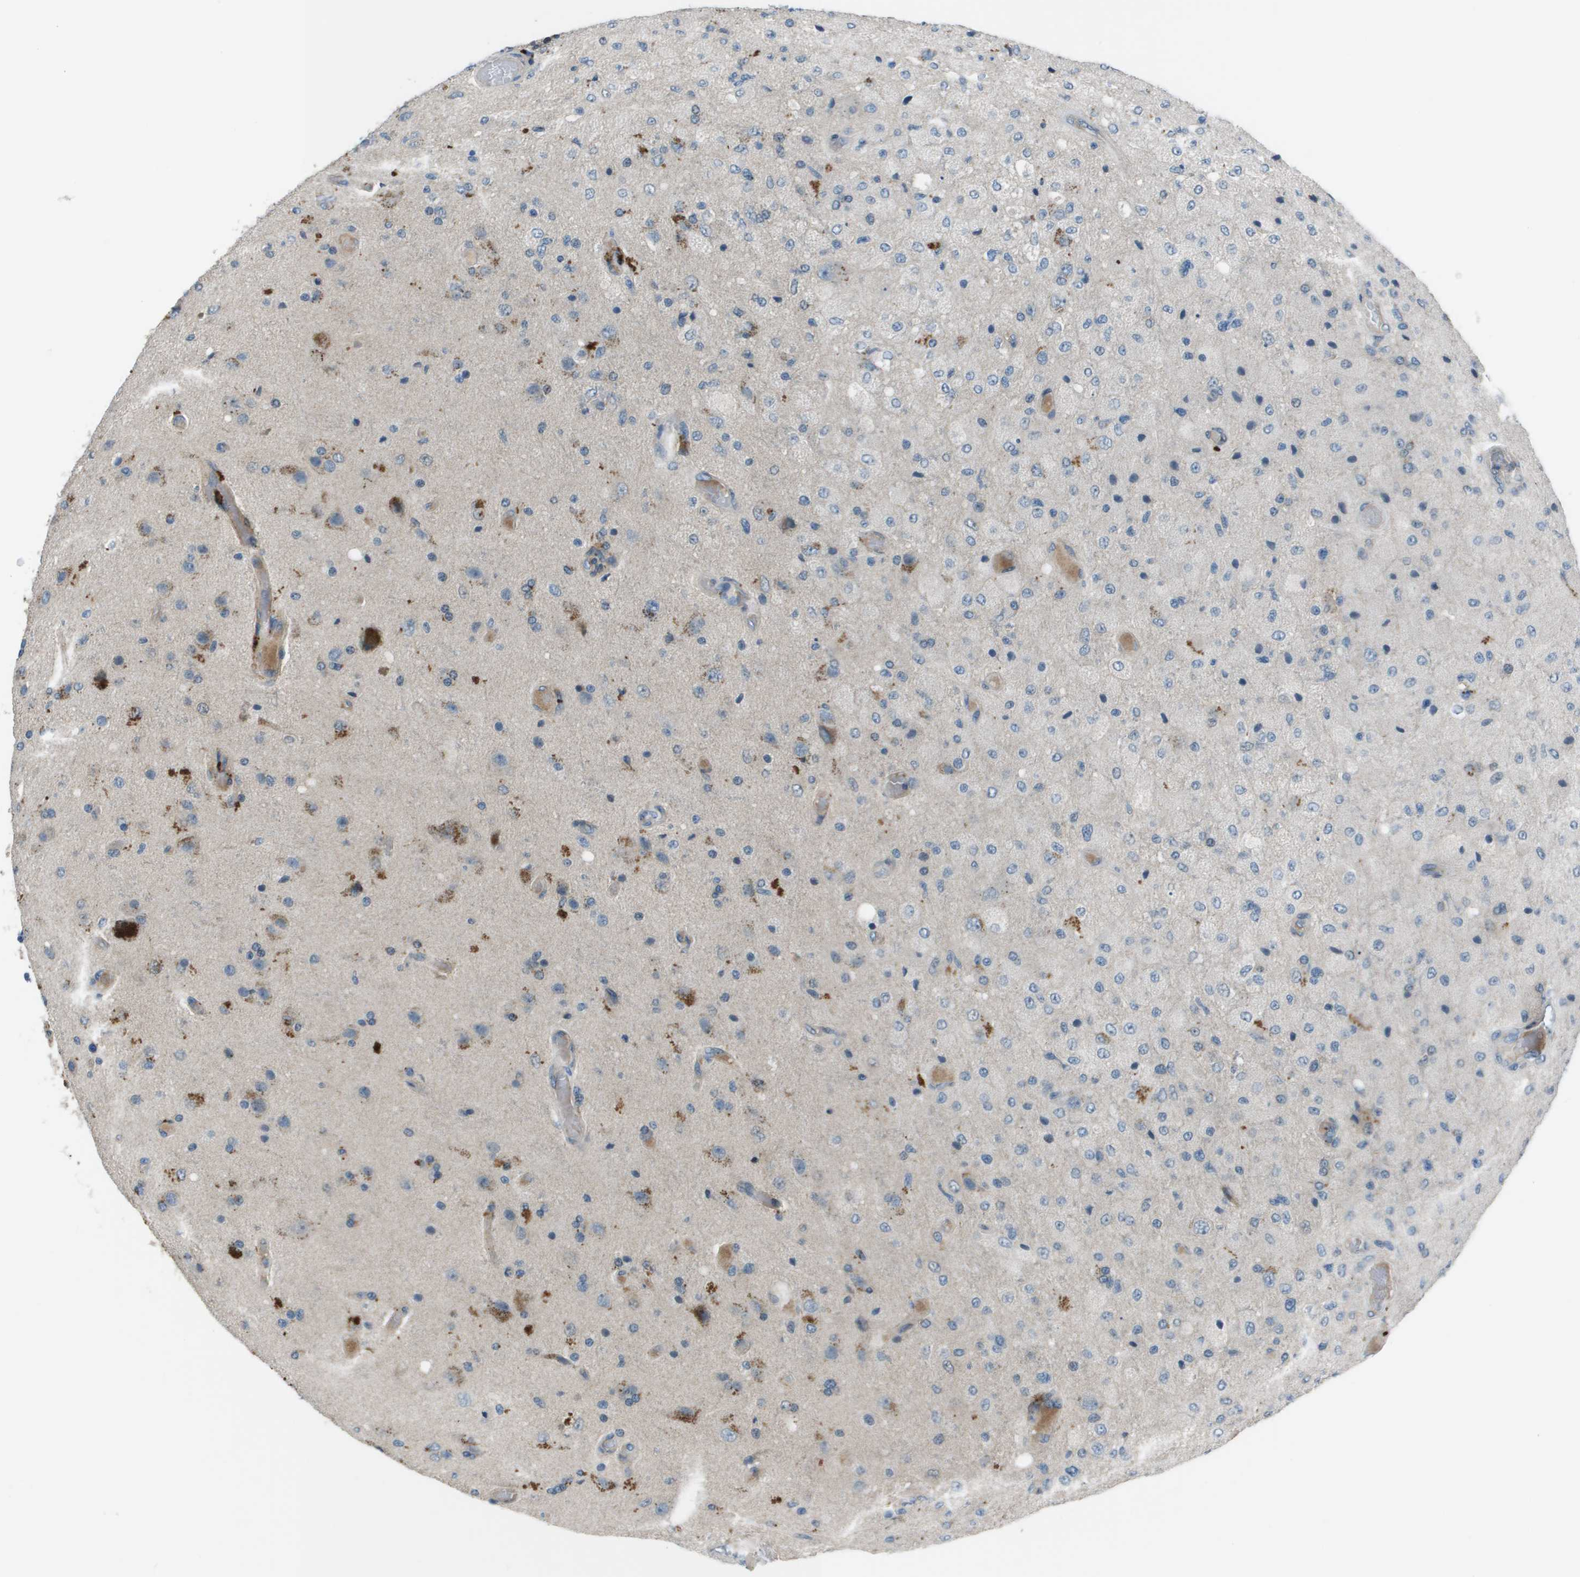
{"staining": {"intensity": "negative", "quantity": "none", "location": "none"}, "tissue": "glioma", "cell_type": "Tumor cells", "image_type": "cancer", "snomed": [{"axis": "morphology", "description": "Normal tissue, NOS"}, {"axis": "morphology", "description": "Glioma, malignant, High grade"}, {"axis": "topography", "description": "Cerebral cortex"}], "caption": "This is an immunohistochemistry (IHC) image of human high-grade glioma (malignant). There is no positivity in tumor cells.", "gene": "PCOLCE", "patient": {"sex": "male", "age": 77}}